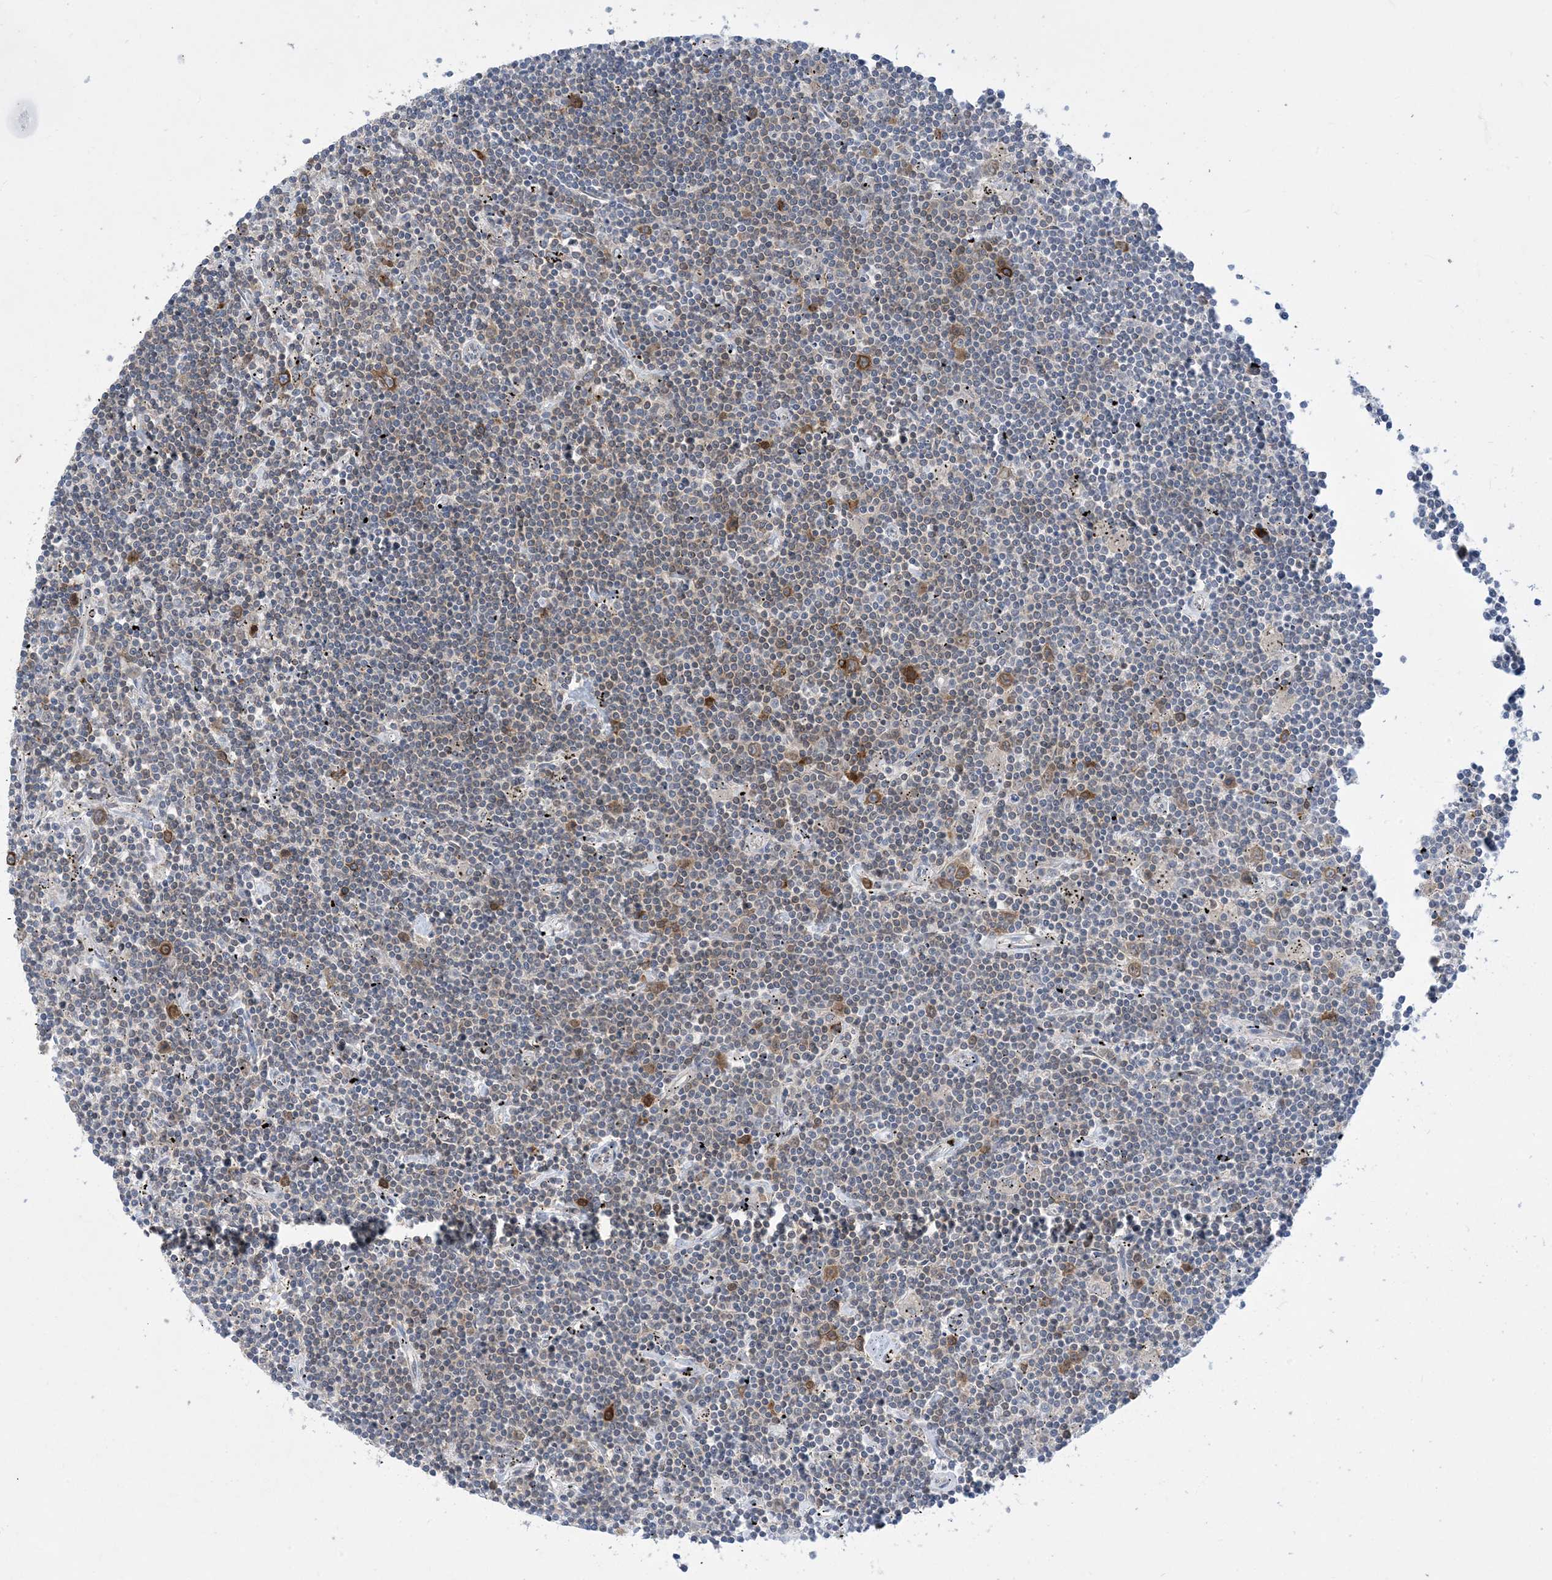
{"staining": {"intensity": "negative", "quantity": "none", "location": "none"}, "tissue": "lymphoma", "cell_type": "Tumor cells", "image_type": "cancer", "snomed": [{"axis": "morphology", "description": "Malignant lymphoma, non-Hodgkin's type, Low grade"}, {"axis": "topography", "description": "Spleen"}], "caption": "Micrograph shows no protein staining in tumor cells of lymphoma tissue.", "gene": "AOC1", "patient": {"sex": "male", "age": 76}}